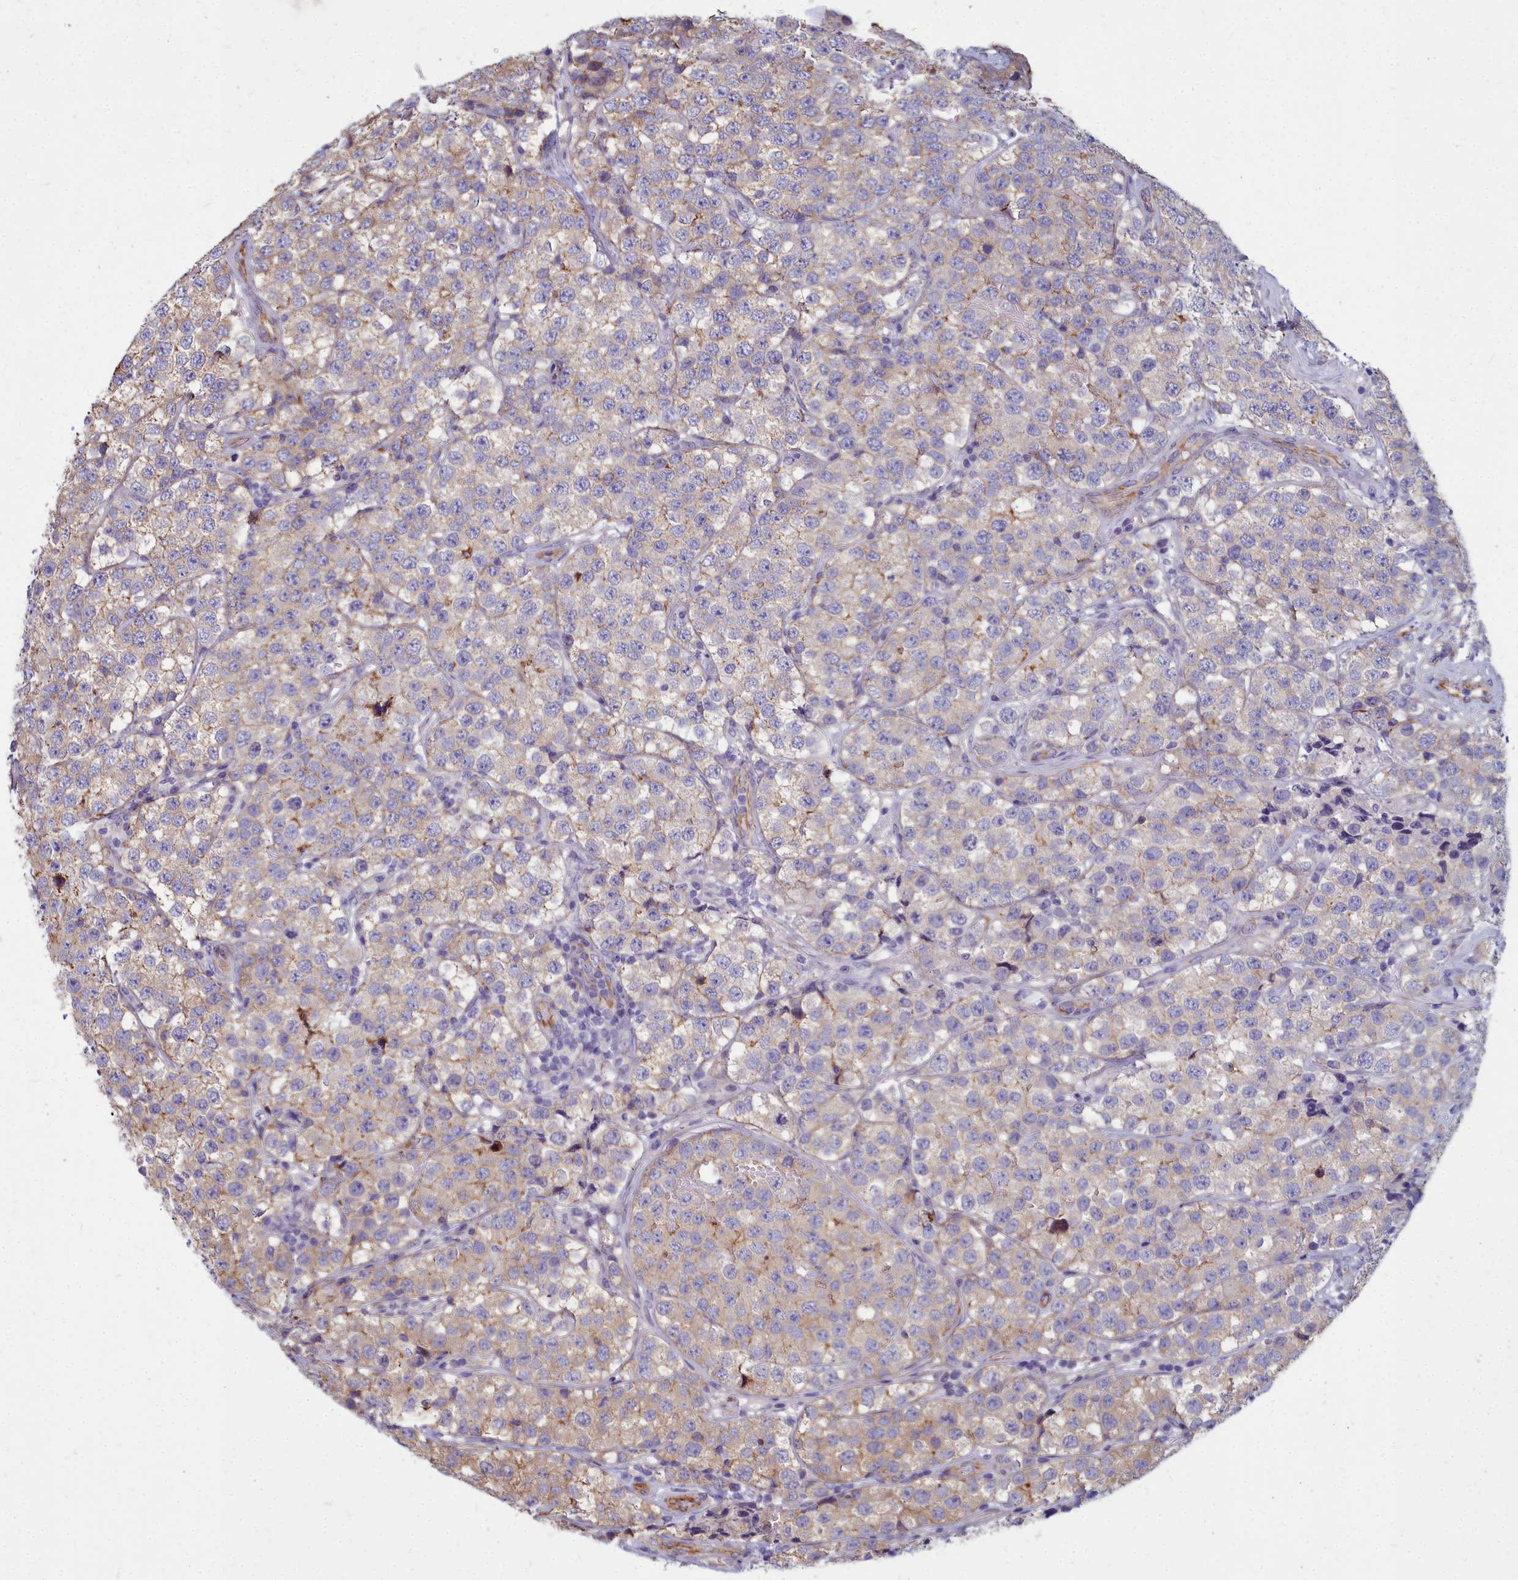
{"staining": {"intensity": "weak", "quantity": "<25%", "location": "cytoplasmic/membranous"}, "tissue": "testis cancer", "cell_type": "Tumor cells", "image_type": "cancer", "snomed": [{"axis": "morphology", "description": "Seminoma, NOS"}, {"axis": "topography", "description": "Testis"}], "caption": "IHC histopathology image of human testis seminoma stained for a protein (brown), which reveals no positivity in tumor cells.", "gene": "TTC5", "patient": {"sex": "male", "age": 34}}